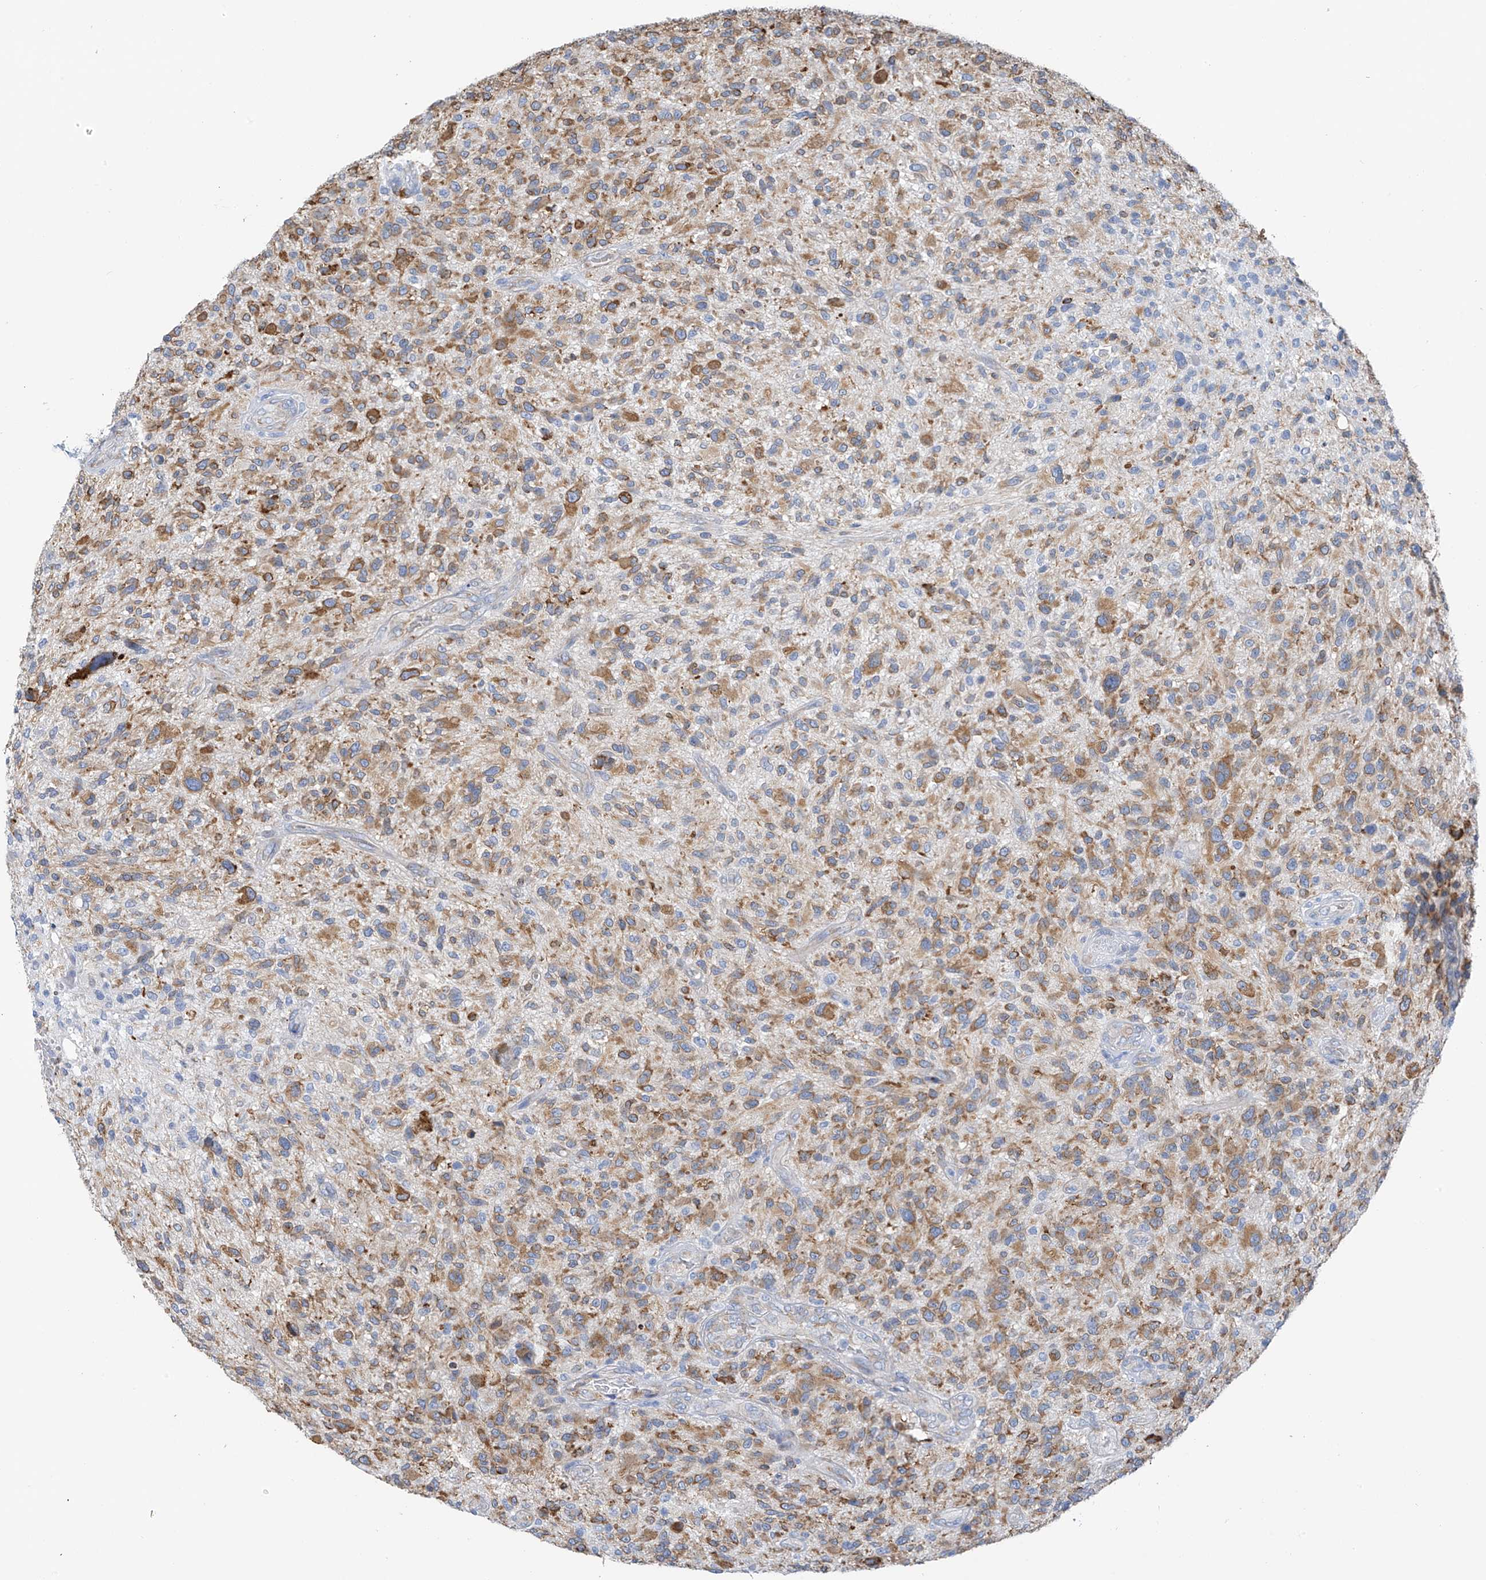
{"staining": {"intensity": "moderate", "quantity": "25%-75%", "location": "cytoplasmic/membranous"}, "tissue": "glioma", "cell_type": "Tumor cells", "image_type": "cancer", "snomed": [{"axis": "morphology", "description": "Glioma, malignant, High grade"}, {"axis": "topography", "description": "Brain"}], "caption": "High-magnification brightfield microscopy of glioma stained with DAB (brown) and counterstained with hematoxylin (blue). tumor cells exhibit moderate cytoplasmic/membranous positivity is identified in approximately25%-75% of cells.", "gene": "RCN2", "patient": {"sex": "male", "age": 47}}